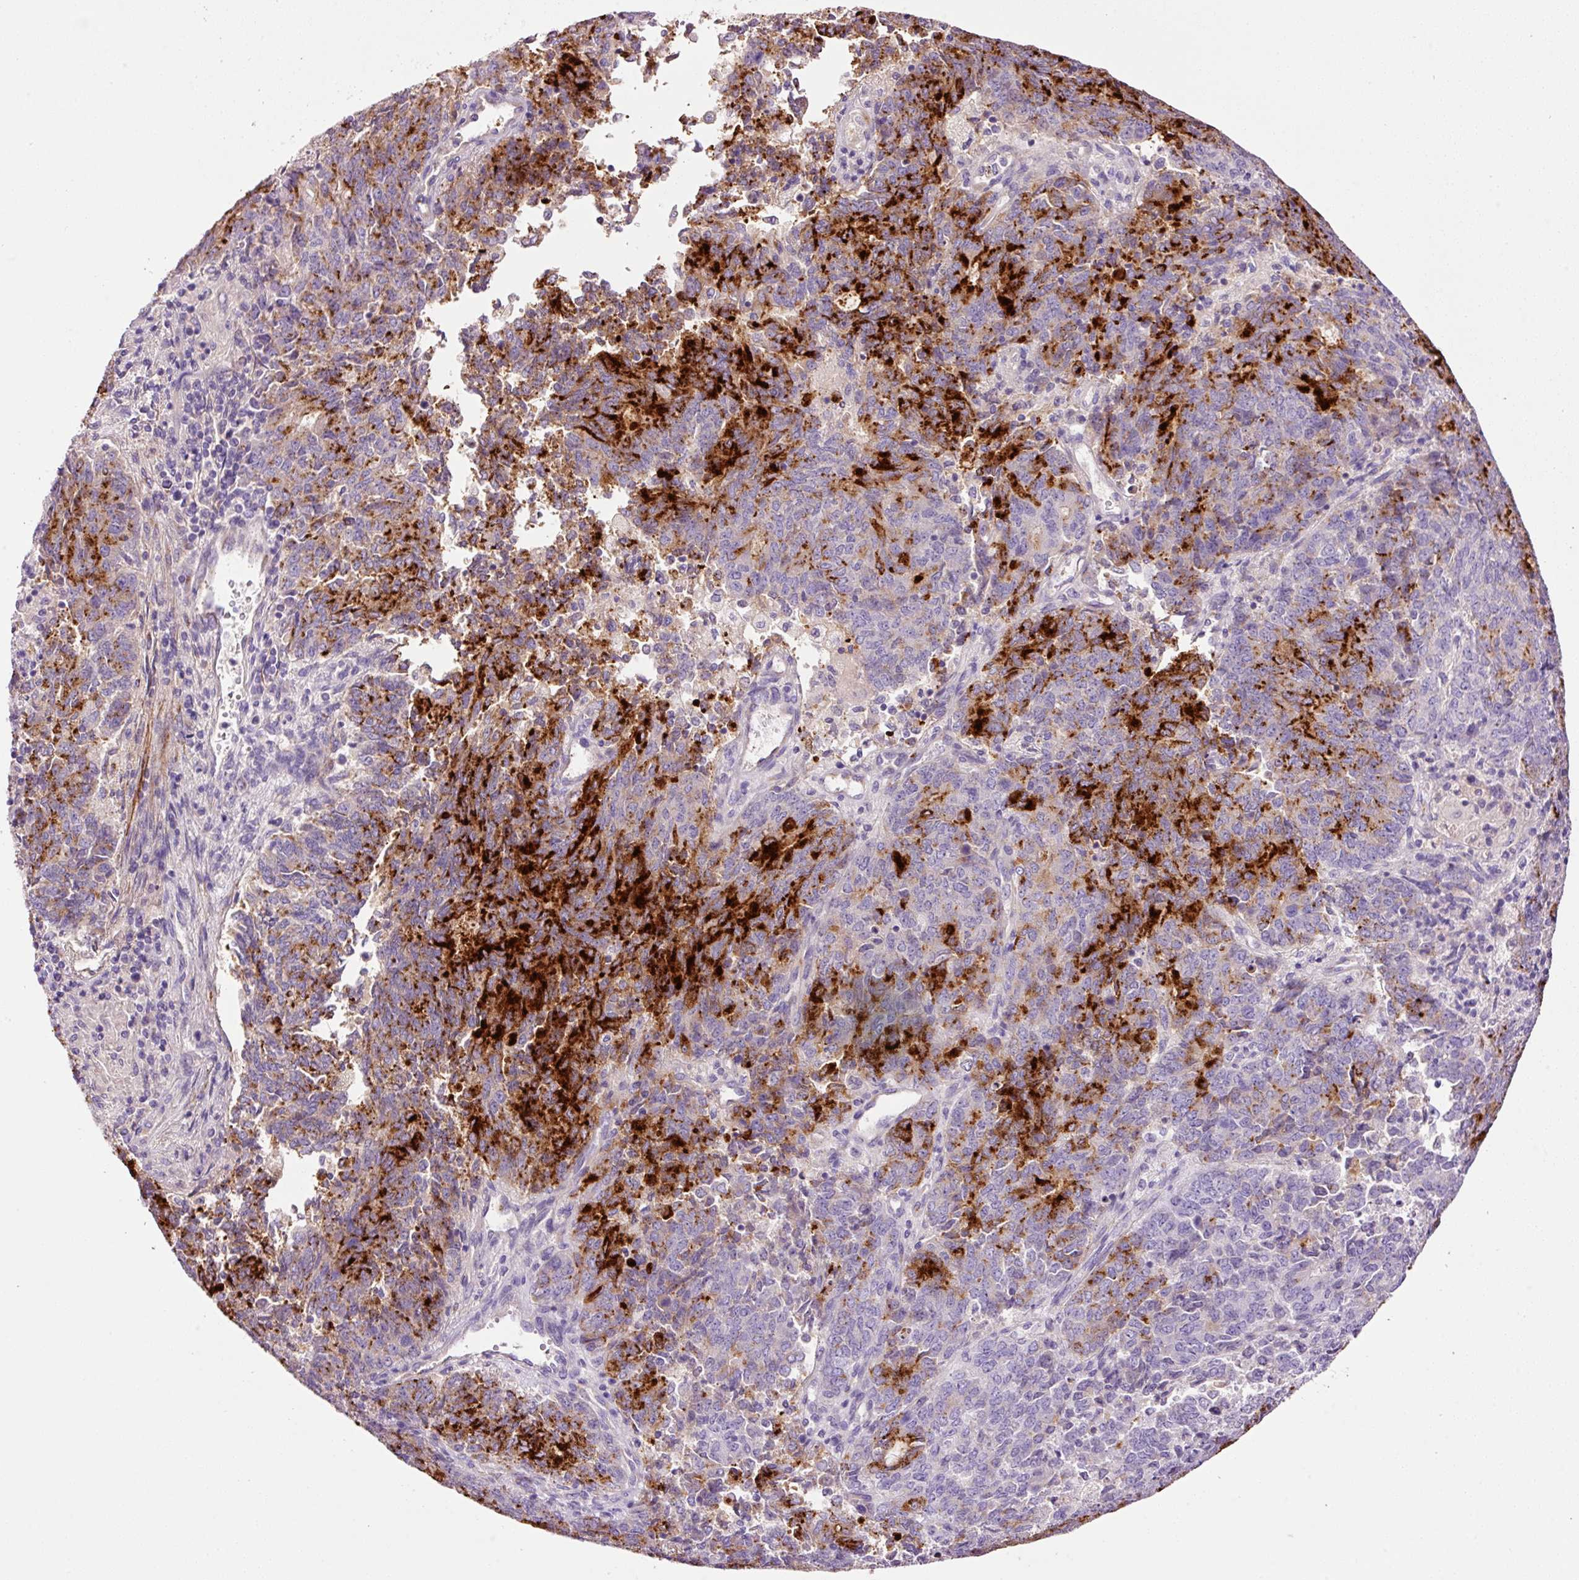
{"staining": {"intensity": "strong", "quantity": "25%-75%", "location": "cytoplasmic/membranous"}, "tissue": "endometrial cancer", "cell_type": "Tumor cells", "image_type": "cancer", "snomed": [{"axis": "morphology", "description": "Adenocarcinoma, NOS"}, {"axis": "topography", "description": "Endometrium"}], "caption": "IHC micrograph of neoplastic tissue: endometrial cancer stained using IHC shows high levels of strong protein expression localized specifically in the cytoplasmic/membranous of tumor cells, appearing as a cytoplasmic/membranous brown color.", "gene": "PAM", "patient": {"sex": "female", "age": 80}}